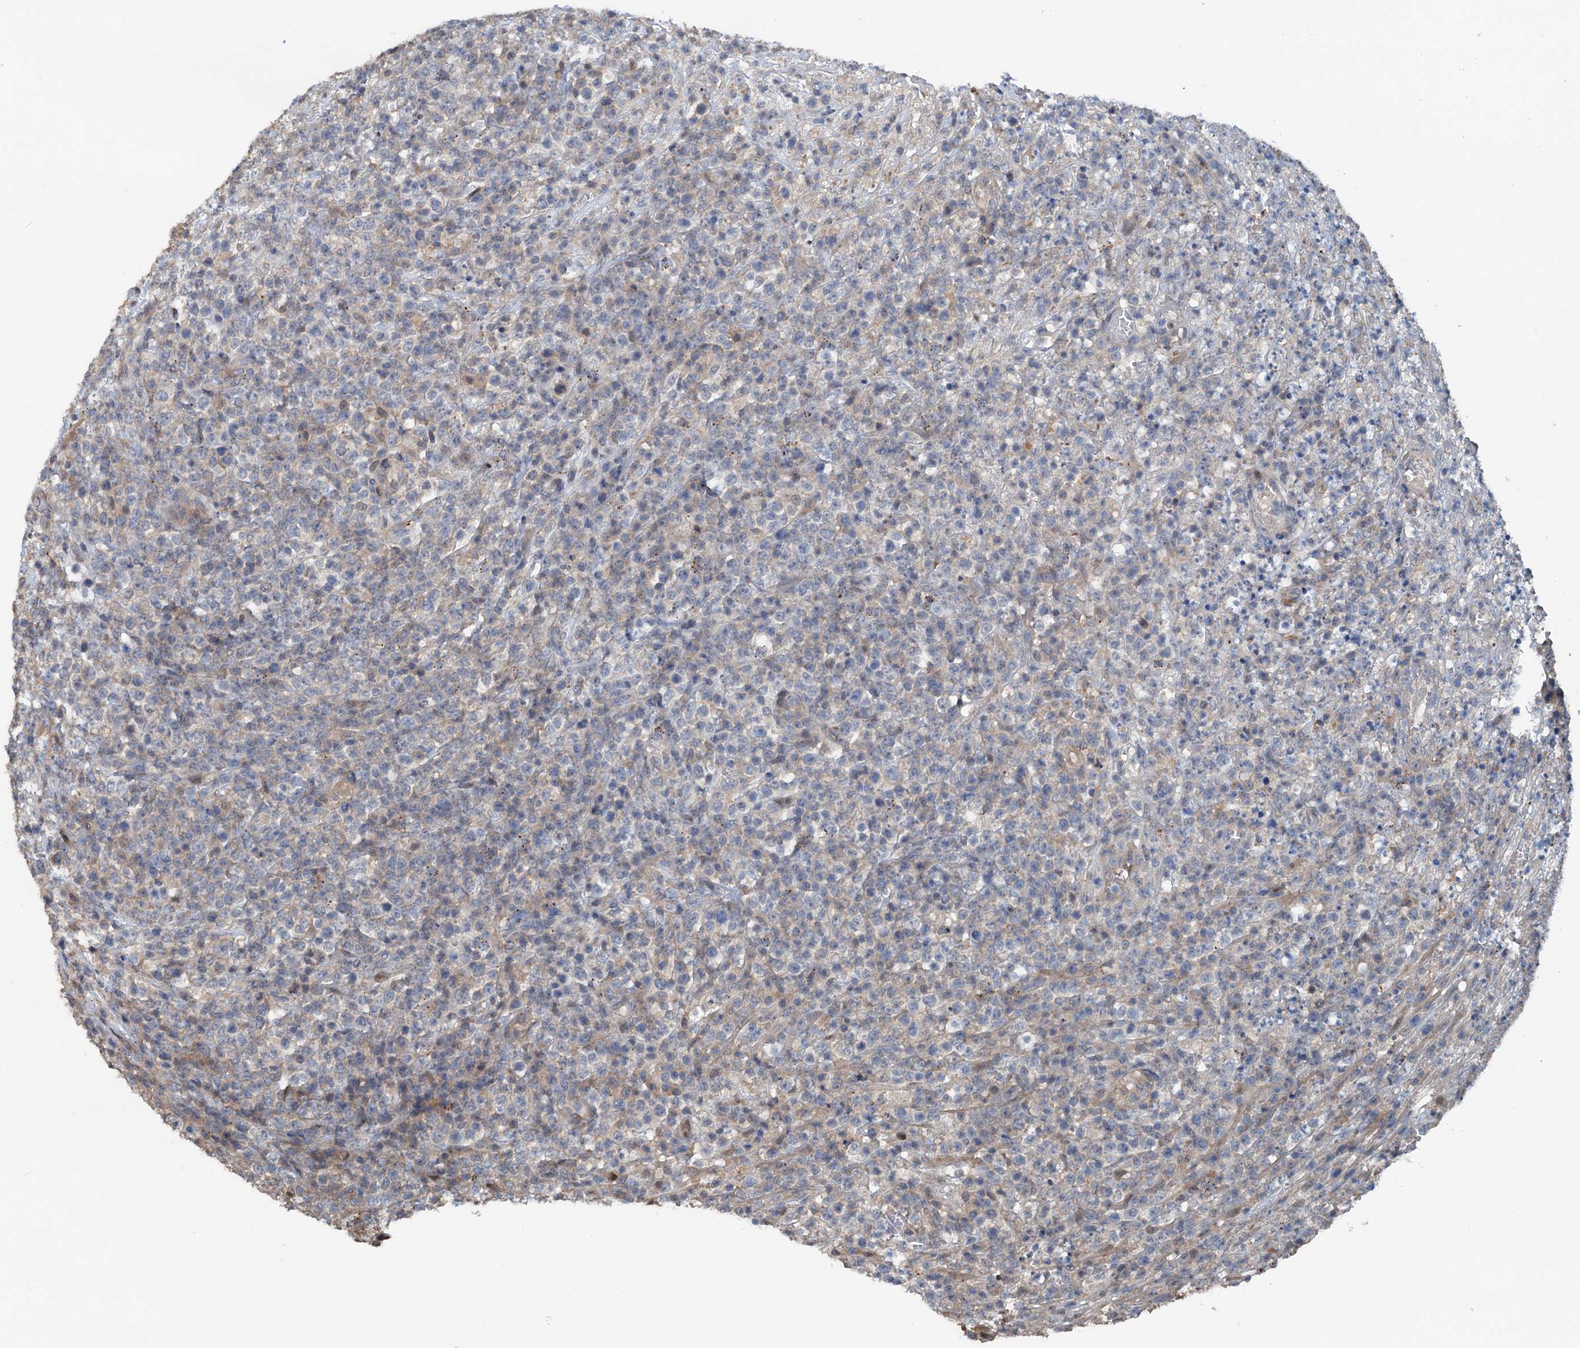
{"staining": {"intensity": "weak", "quantity": "<25%", "location": "cytoplasmic/membranous"}, "tissue": "lymphoma", "cell_type": "Tumor cells", "image_type": "cancer", "snomed": [{"axis": "morphology", "description": "Malignant lymphoma, non-Hodgkin's type, High grade"}, {"axis": "topography", "description": "Colon"}], "caption": "DAB (3,3'-diaminobenzidine) immunohistochemical staining of lymphoma displays no significant positivity in tumor cells. (DAB (3,3'-diaminobenzidine) immunohistochemistry (IHC), high magnification).", "gene": "TEDC1", "patient": {"sex": "female", "age": 53}}